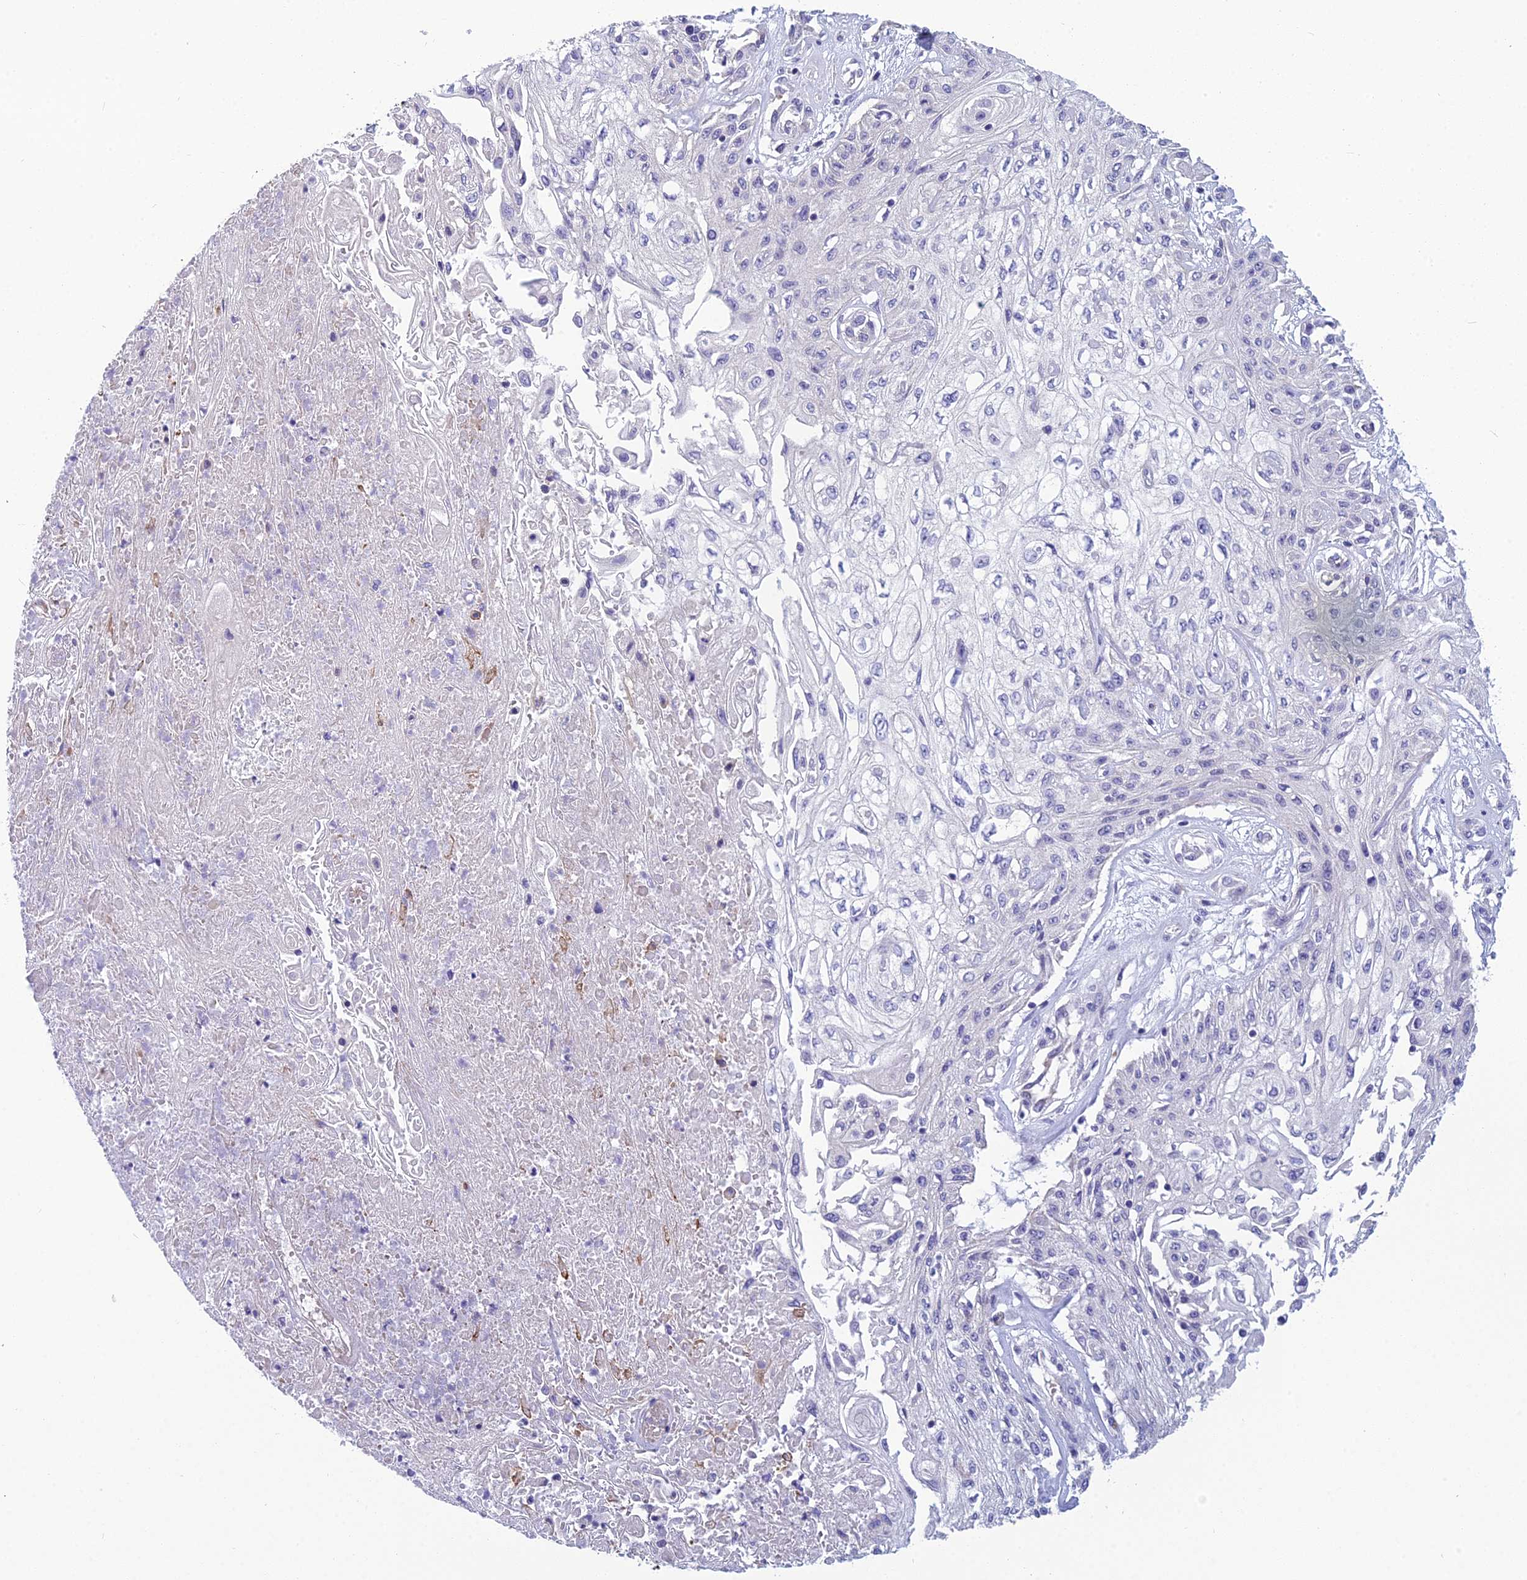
{"staining": {"intensity": "negative", "quantity": "none", "location": "none"}, "tissue": "skin cancer", "cell_type": "Tumor cells", "image_type": "cancer", "snomed": [{"axis": "morphology", "description": "Squamous cell carcinoma, NOS"}, {"axis": "morphology", "description": "Squamous cell carcinoma, metastatic, NOS"}, {"axis": "topography", "description": "Skin"}, {"axis": "topography", "description": "Lymph node"}], "caption": "This is an immunohistochemistry (IHC) micrograph of squamous cell carcinoma (skin). There is no staining in tumor cells.", "gene": "RBM41", "patient": {"sex": "male", "age": 75}}